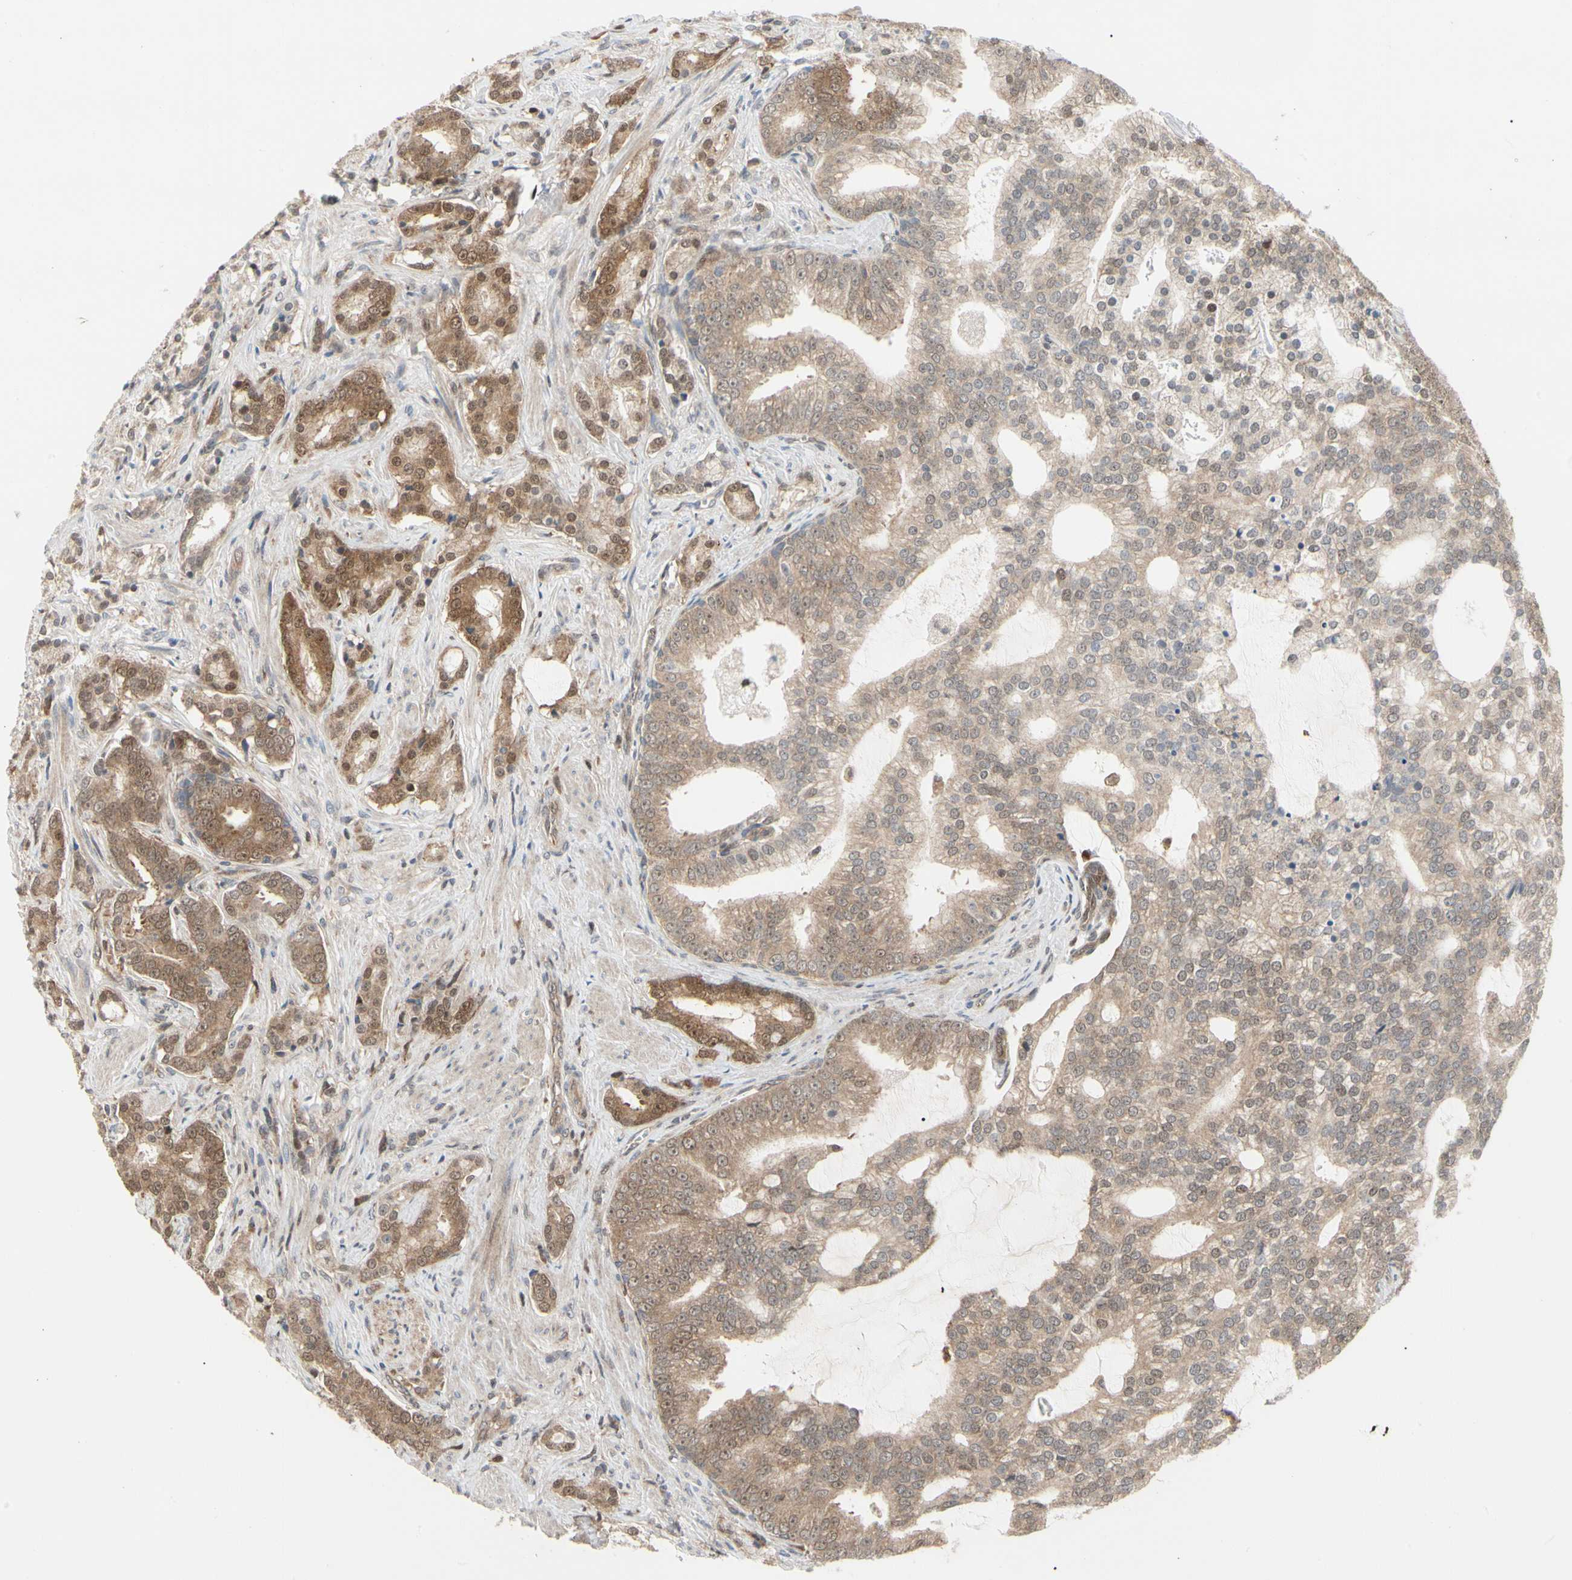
{"staining": {"intensity": "moderate", "quantity": ">75%", "location": "cytoplasmic/membranous"}, "tissue": "prostate cancer", "cell_type": "Tumor cells", "image_type": "cancer", "snomed": [{"axis": "morphology", "description": "Adenocarcinoma, Low grade"}, {"axis": "topography", "description": "Prostate"}], "caption": "The photomicrograph shows staining of prostate low-grade adenocarcinoma, revealing moderate cytoplasmic/membranous protein expression (brown color) within tumor cells.", "gene": "CDK5", "patient": {"sex": "male", "age": 58}}